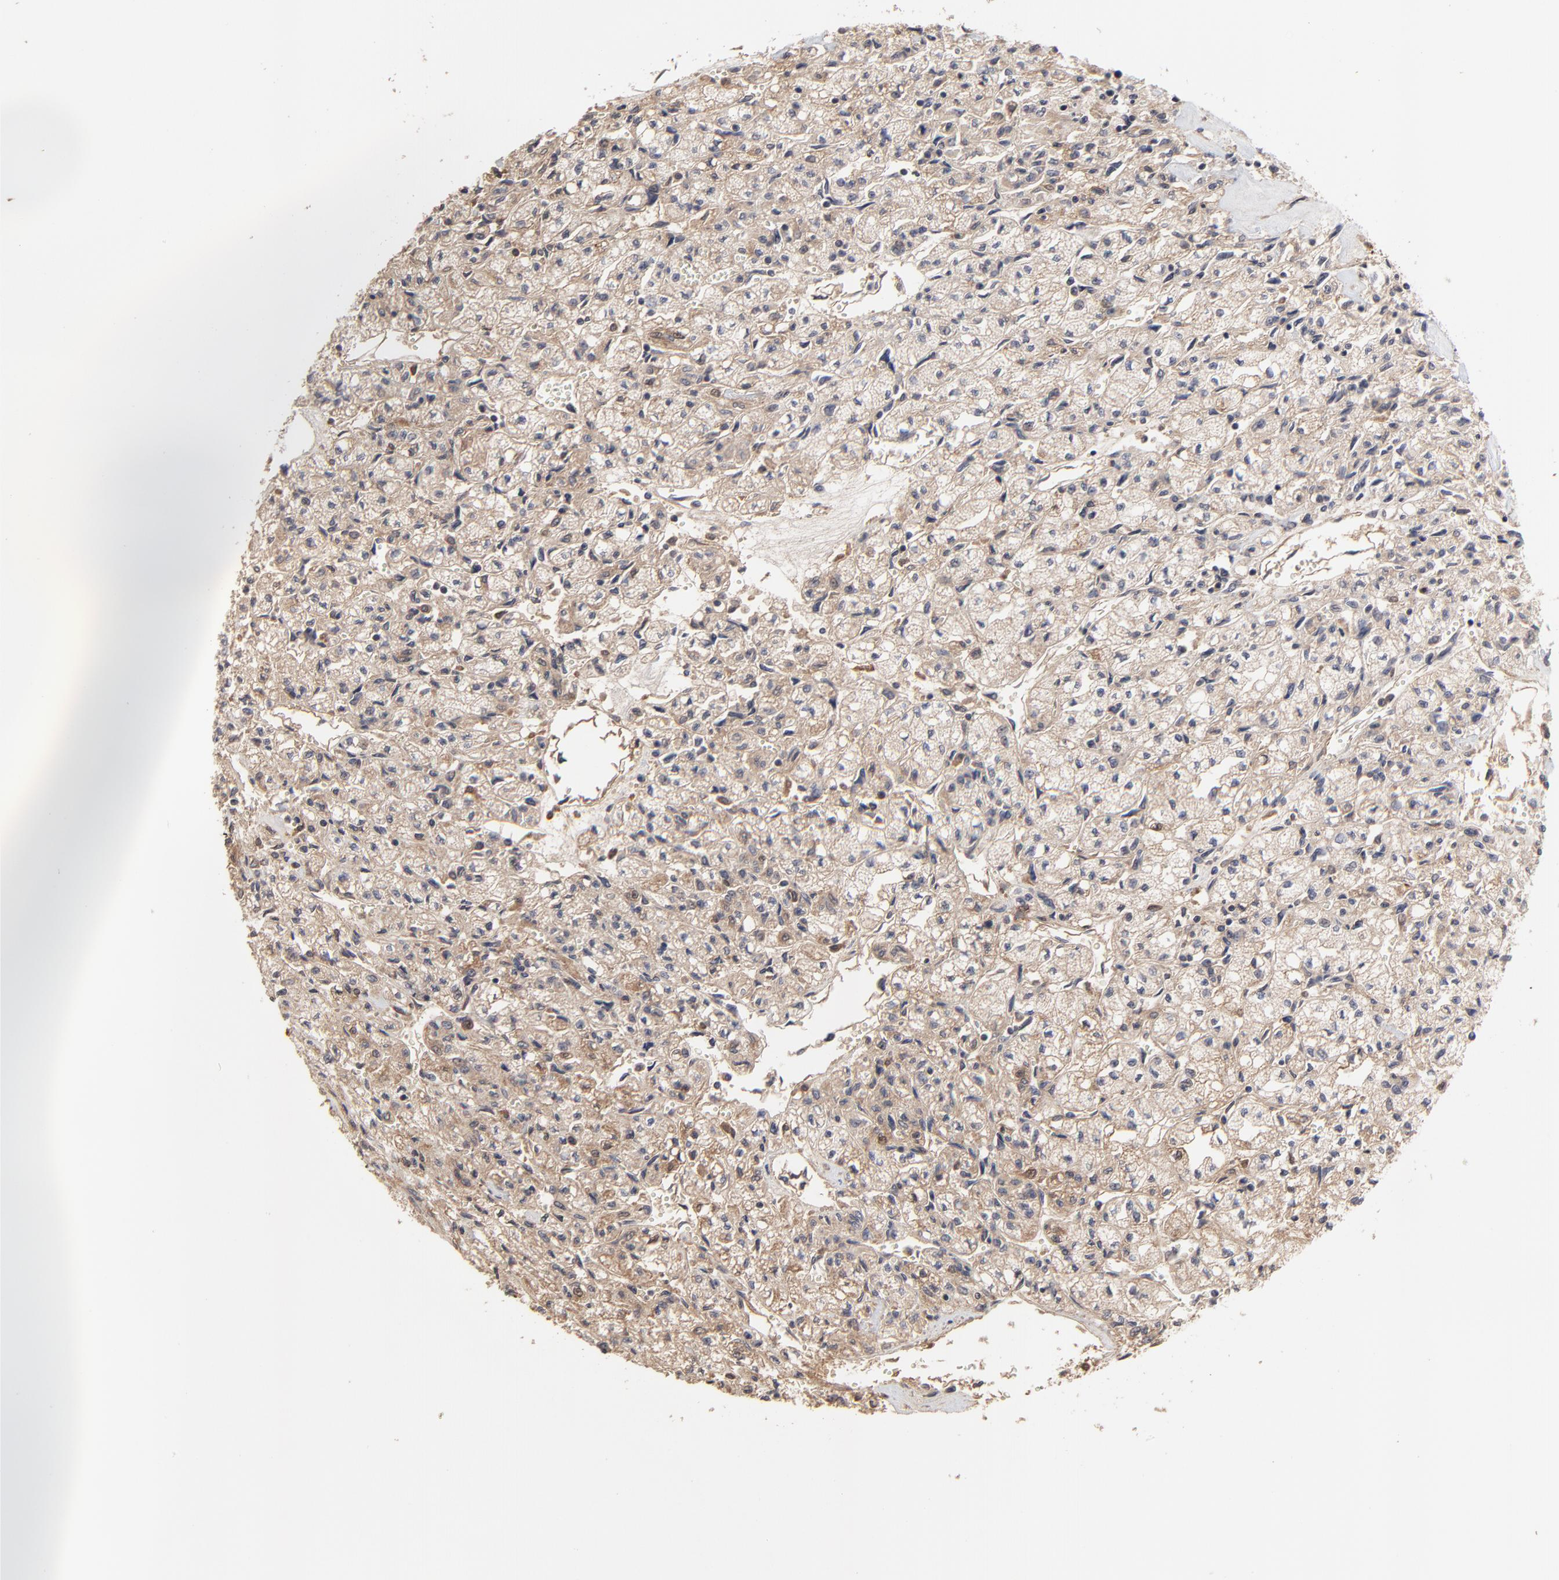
{"staining": {"intensity": "weak", "quantity": ">75%", "location": "cytoplasmic/membranous"}, "tissue": "renal cancer", "cell_type": "Tumor cells", "image_type": "cancer", "snomed": [{"axis": "morphology", "description": "Adenocarcinoma, NOS"}, {"axis": "topography", "description": "Kidney"}], "caption": "DAB immunohistochemical staining of human adenocarcinoma (renal) shows weak cytoplasmic/membranous protein expression in about >75% of tumor cells.", "gene": "VPREB3", "patient": {"sex": "male", "age": 78}}